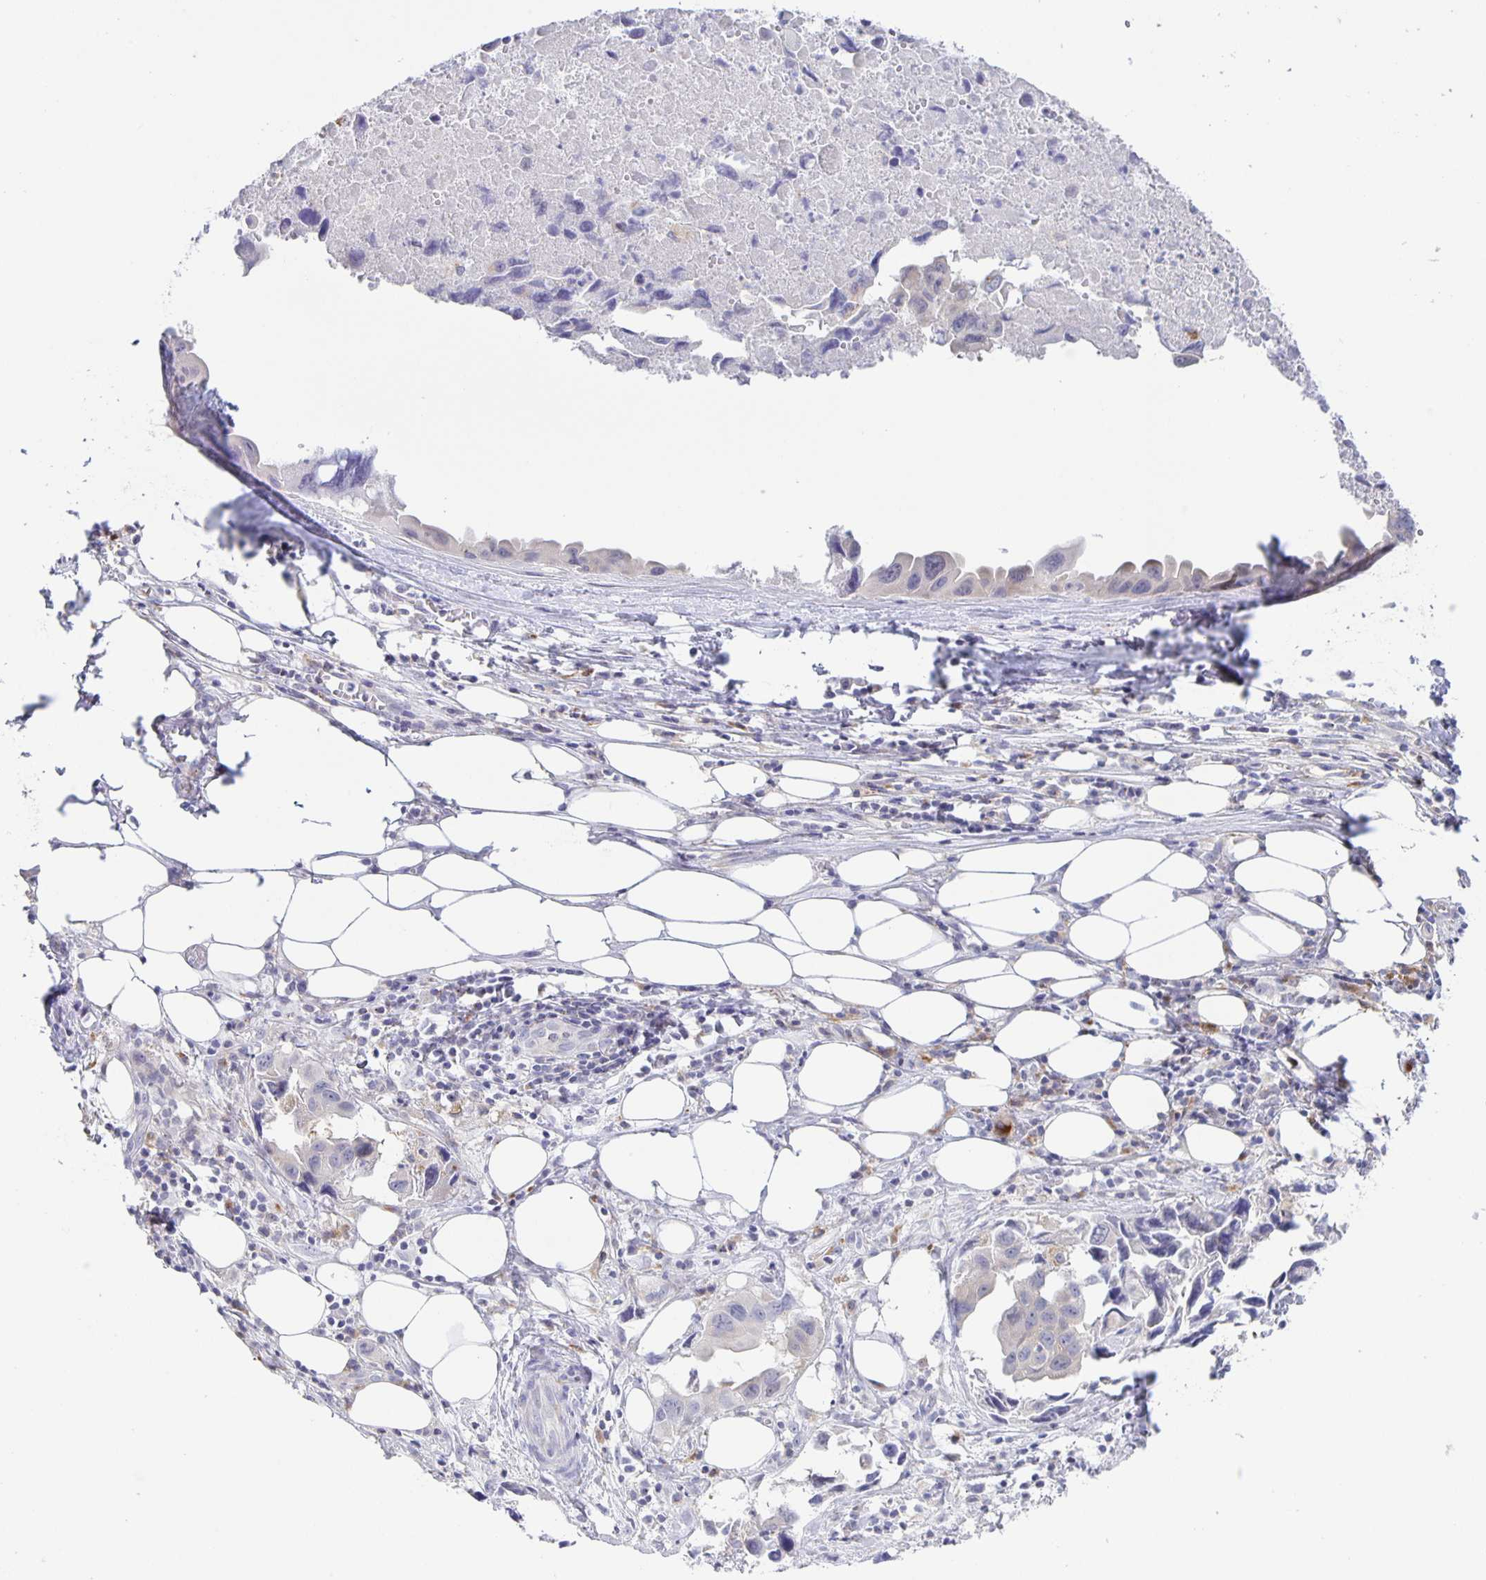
{"staining": {"intensity": "negative", "quantity": "none", "location": "none"}, "tissue": "lung cancer", "cell_type": "Tumor cells", "image_type": "cancer", "snomed": [{"axis": "morphology", "description": "Adenocarcinoma, NOS"}, {"axis": "topography", "description": "Lymph node"}, {"axis": "topography", "description": "Lung"}], "caption": "An IHC histopathology image of lung cancer (adenocarcinoma) is shown. There is no staining in tumor cells of lung cancer (adenocarcinoma). (DAB (3,3'-diaminobenzidine) IHC with hematoxylin counter stain).", "gene": "LIPA", "patient": {"sex": "male", "age": 64}}